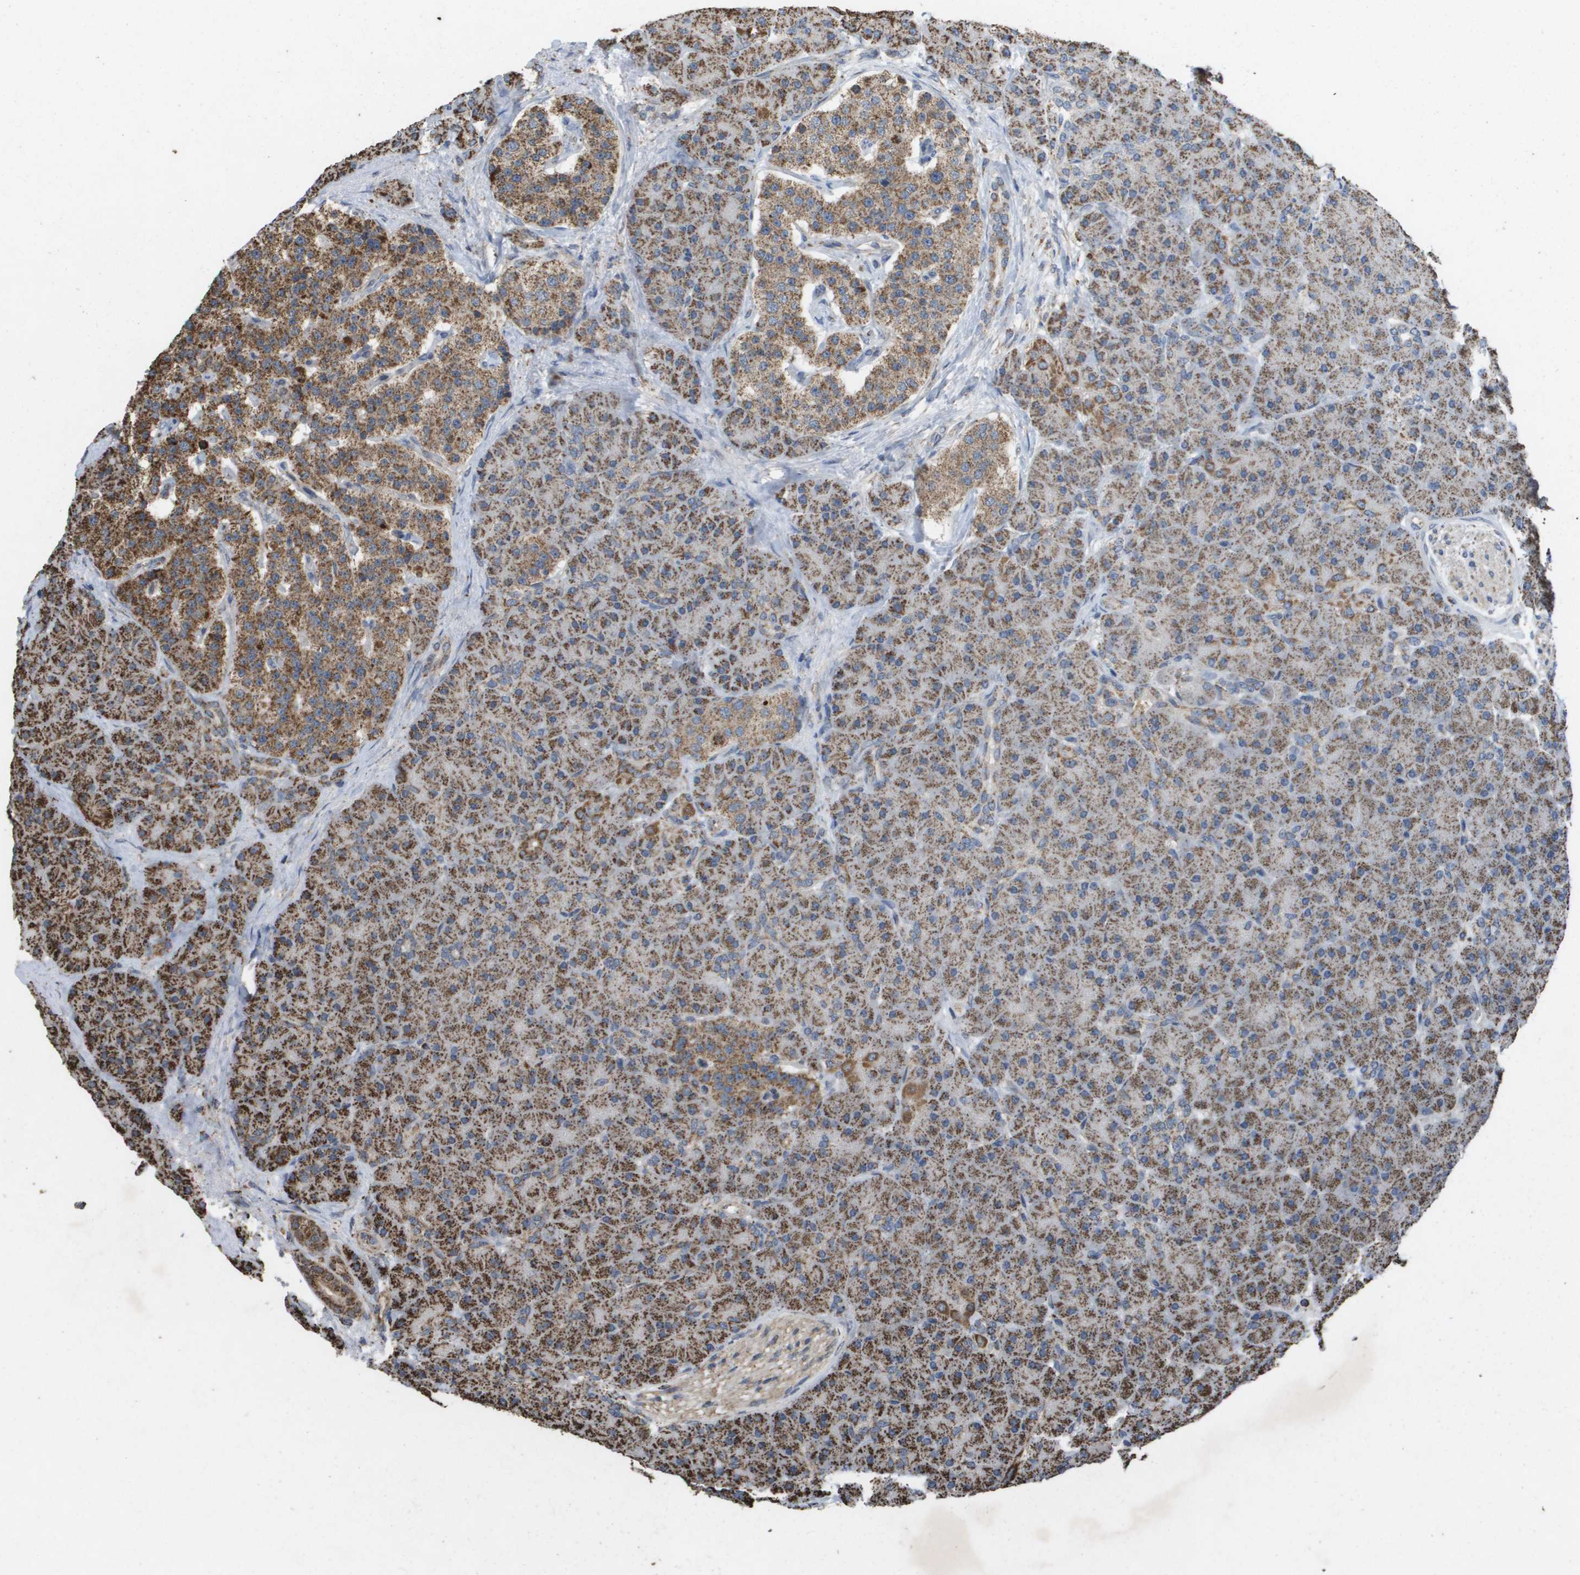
{"staining": {"intensity": "strong", "quantity": ">75%", "location": "cytoplasmic/membranous"}, "tissue": "pancreas", "cell_type": "Exocrine glandular cells", "image_type": "normal", "snomed": [{"axis": "morphology", "description": "Normal tissue, NOS"}, {"axis": "topography", "description": "Pancreas"}], "caption": "This photomicrograph reveals immunohistochemistry (IHC) staining of benign human pancreas, with high strong cytoplasmic/membranous positivity in about >75% of exocrine glandular cells.", "gene": "HSPE1", "patient": {"sex": "male", "age": 66}}